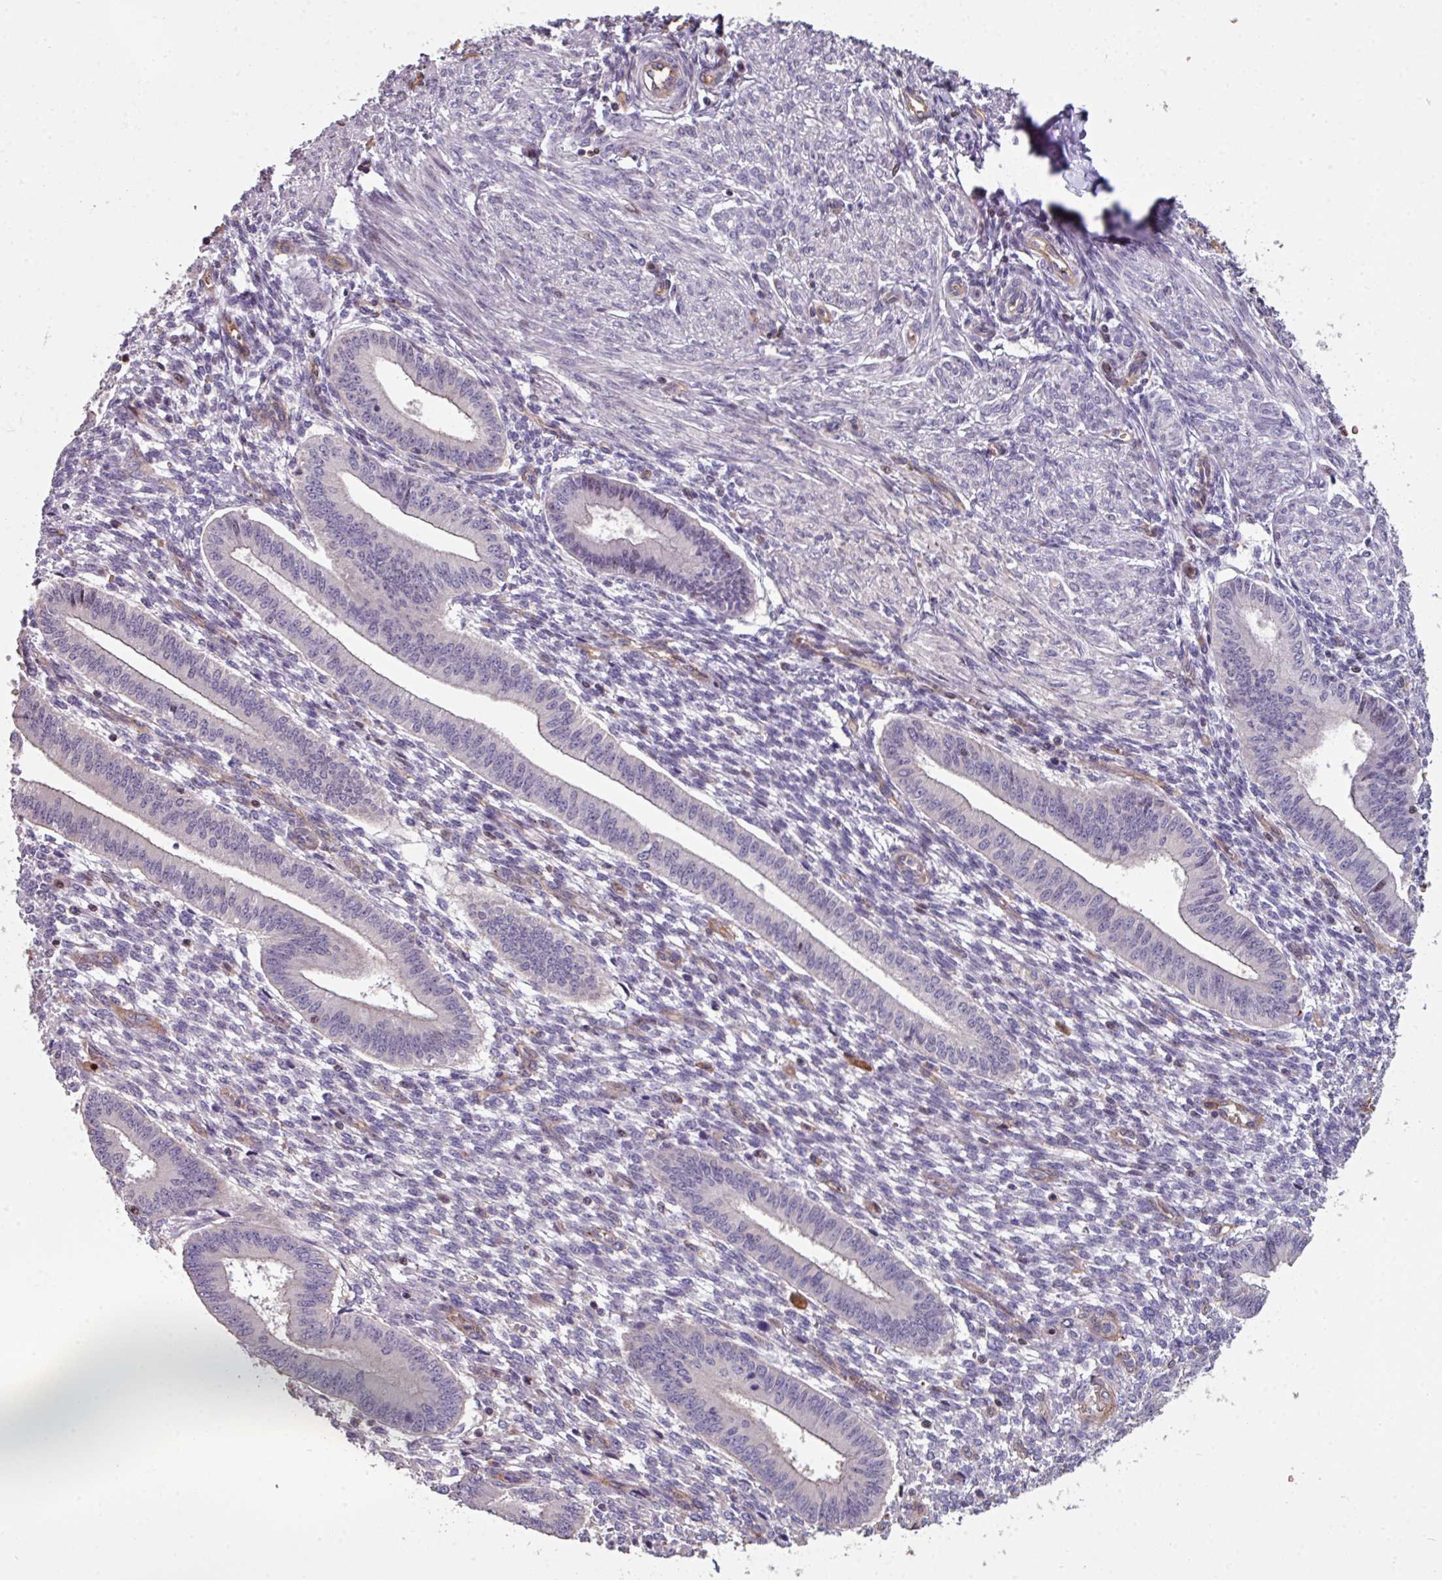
{"staining": {"intensity": "negative", "quantity": "none", "location": "none"}, "tissue": "endometrium", "cell_type": "Cells in endometrial stroma", "image_type": "normal", "snomed": [{"axis": "morphology", "description": "Normal tissue, NOS"}, {"axis": "topography", "description": "Endometrium"}], "caption": "IHC photomicrograph of benign endometrium: endometrium stained with DAB shows no significant protein expression in cells in endometrial stroma. (Brightfield microscopy of DAB IHC at high magnification).", "gene": "ANO9", "patient": {"sex": "female", "age": 36}}